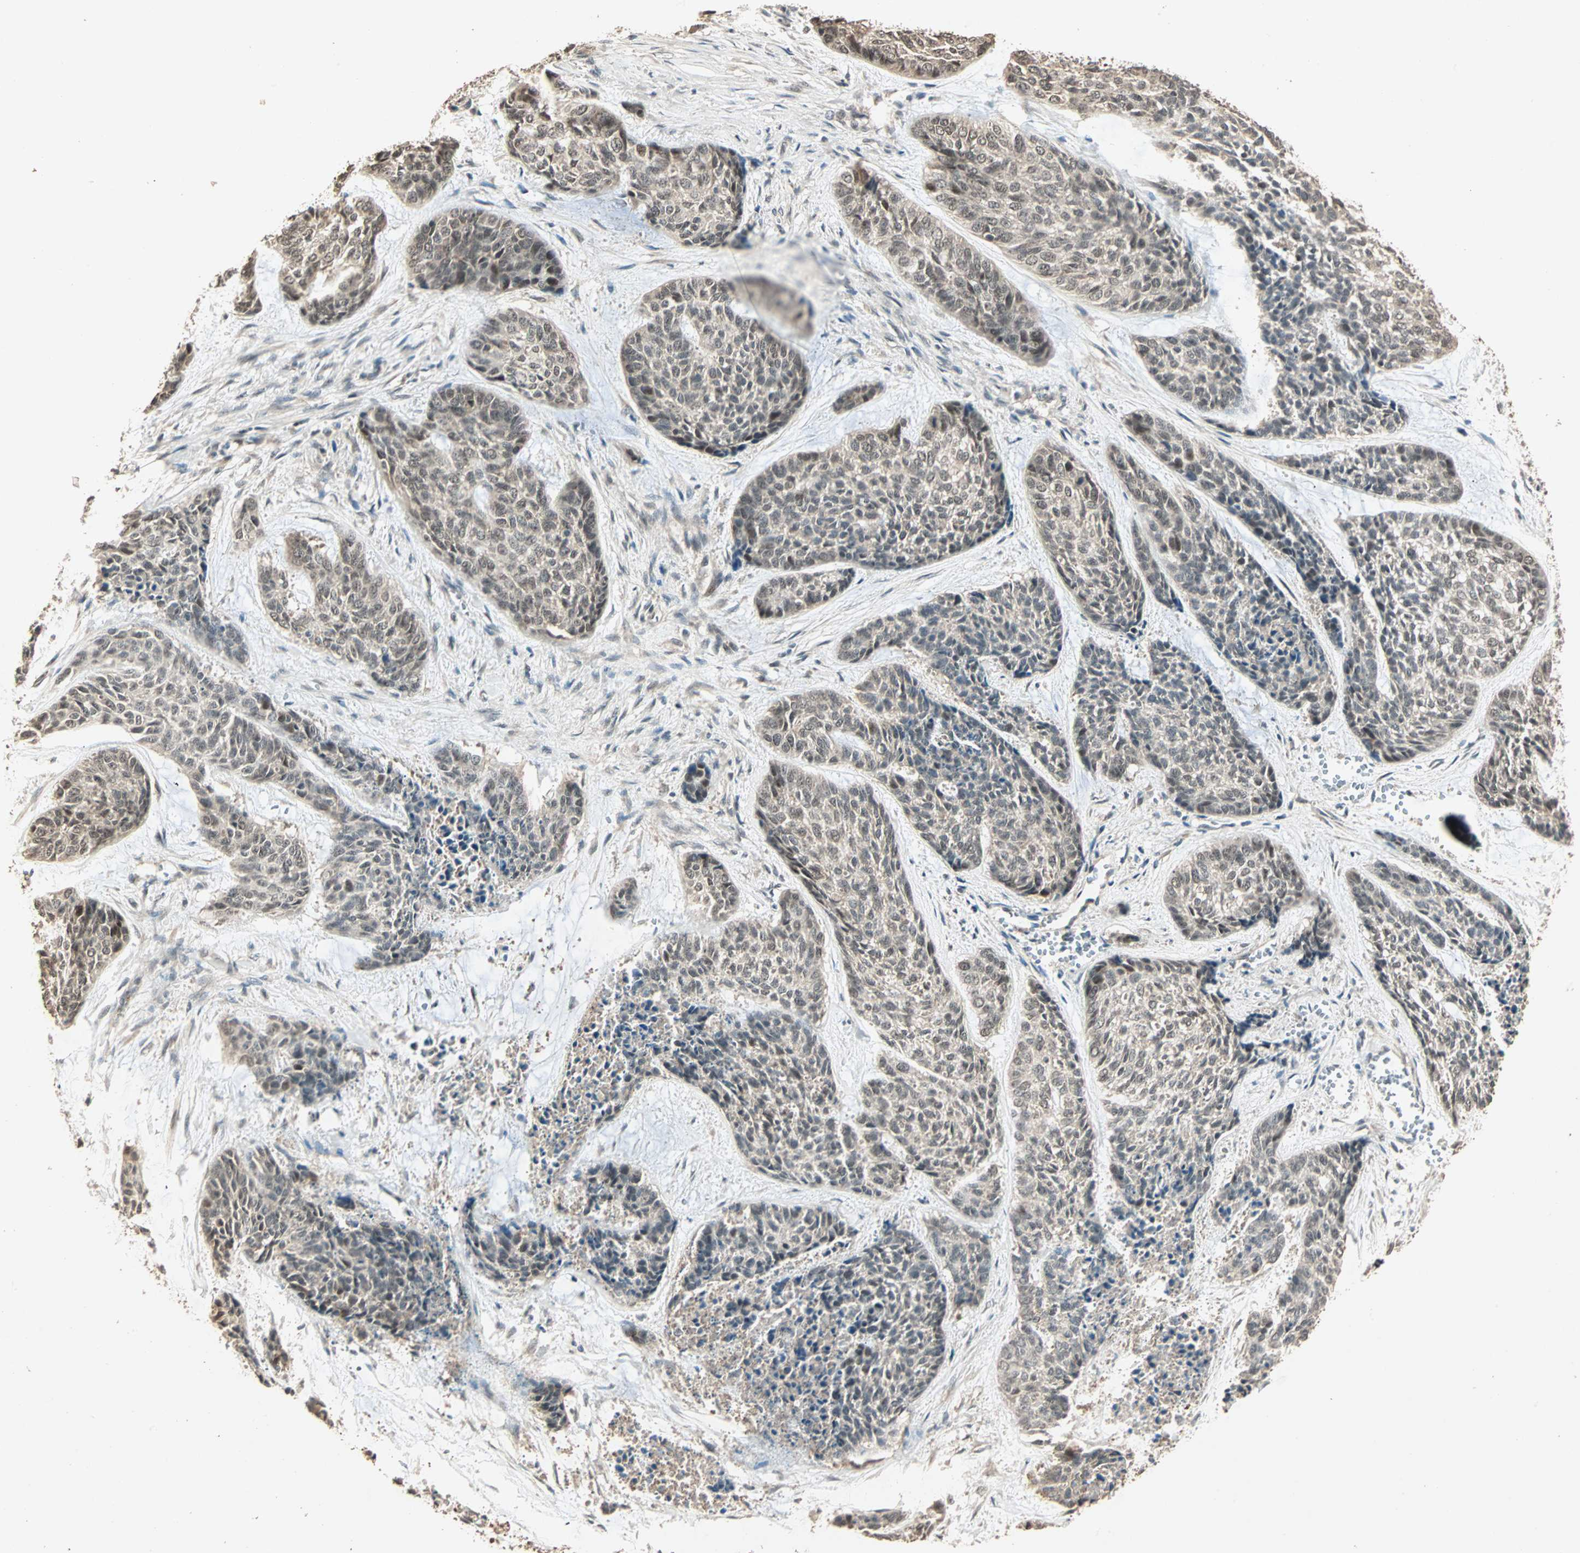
{"staining": {"intensity": "moderate", "quantity": ">75%", "location": "cytoplasmic/membranous,nuclear"}, "tissue": "skin cancer", "cell_type": "Tumor cells", "image_type": "cancer", "snomed": [{"axis": "morphology", "description": "Basal cell carcinoma"}, {"axis": "topography", "description": "Skin"}], "caption": "Protein staining by immunohistochemistry exhibits moderate cytoplasmic/membranous and nuclear staining in about >75% of tumor cells in skin basal cell carcinoma.", "gene": "ZBTB33", "patient": {"sex": "female", "age": 64}}